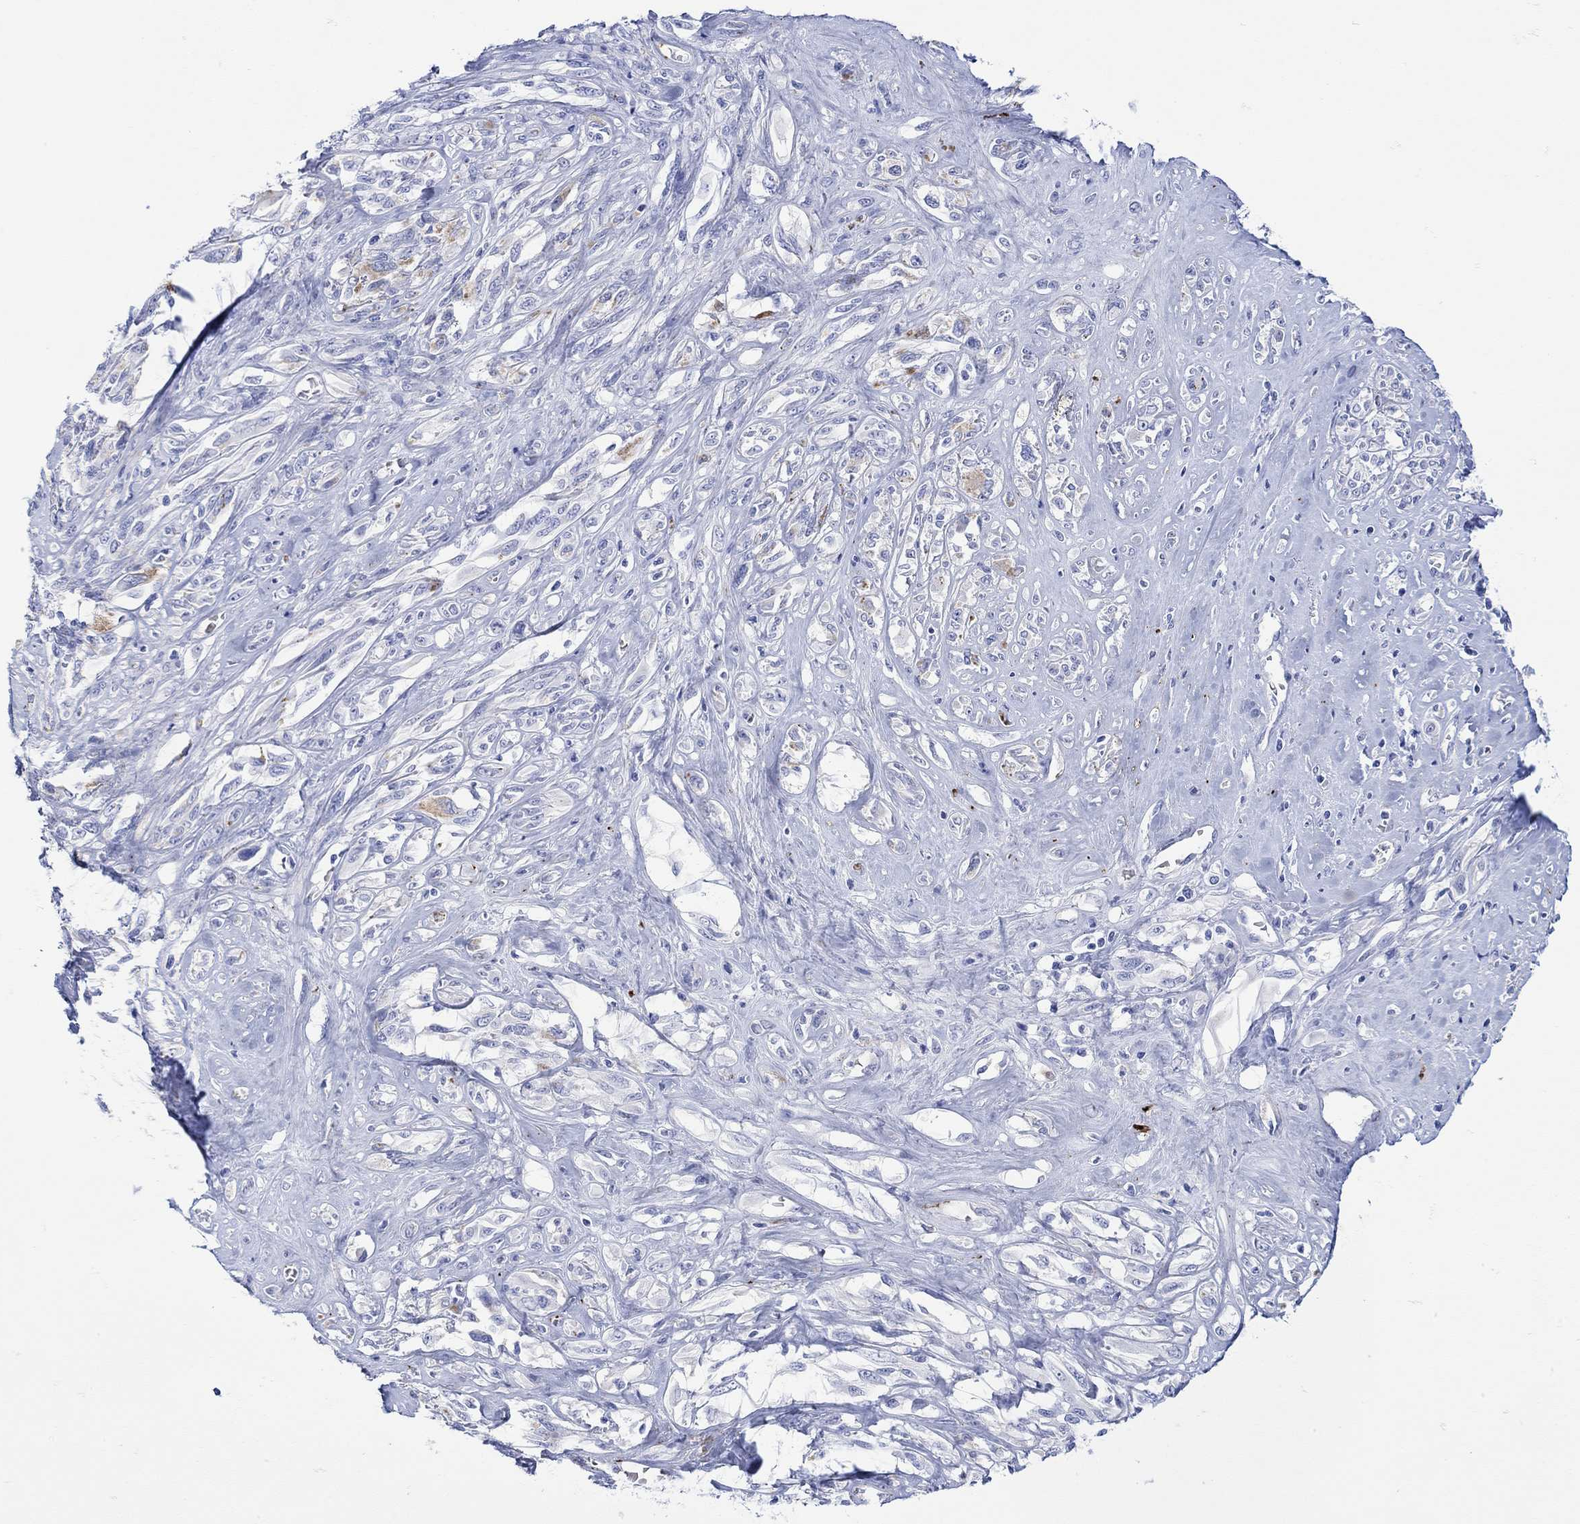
{"staining": {"intensity": "weak", "quantity": "<25%", "location": "cytoplasmic/membranous"}, "tissue": "melanoma", "cell_type": "Tumor cells", "image_type": "cancer", "snomed": [{"axis": "morphology", "description": "Malignant melanoma, NOS"}, {"axis": "topography", "description": "Skin"}], "caption": "Human melanoma stained for a protein using immunohistochemistry (IHC) exhibits no expression in tumor cells.", "gene": "ANKMY1", "patient": {"sex": "female", "age": 91}}